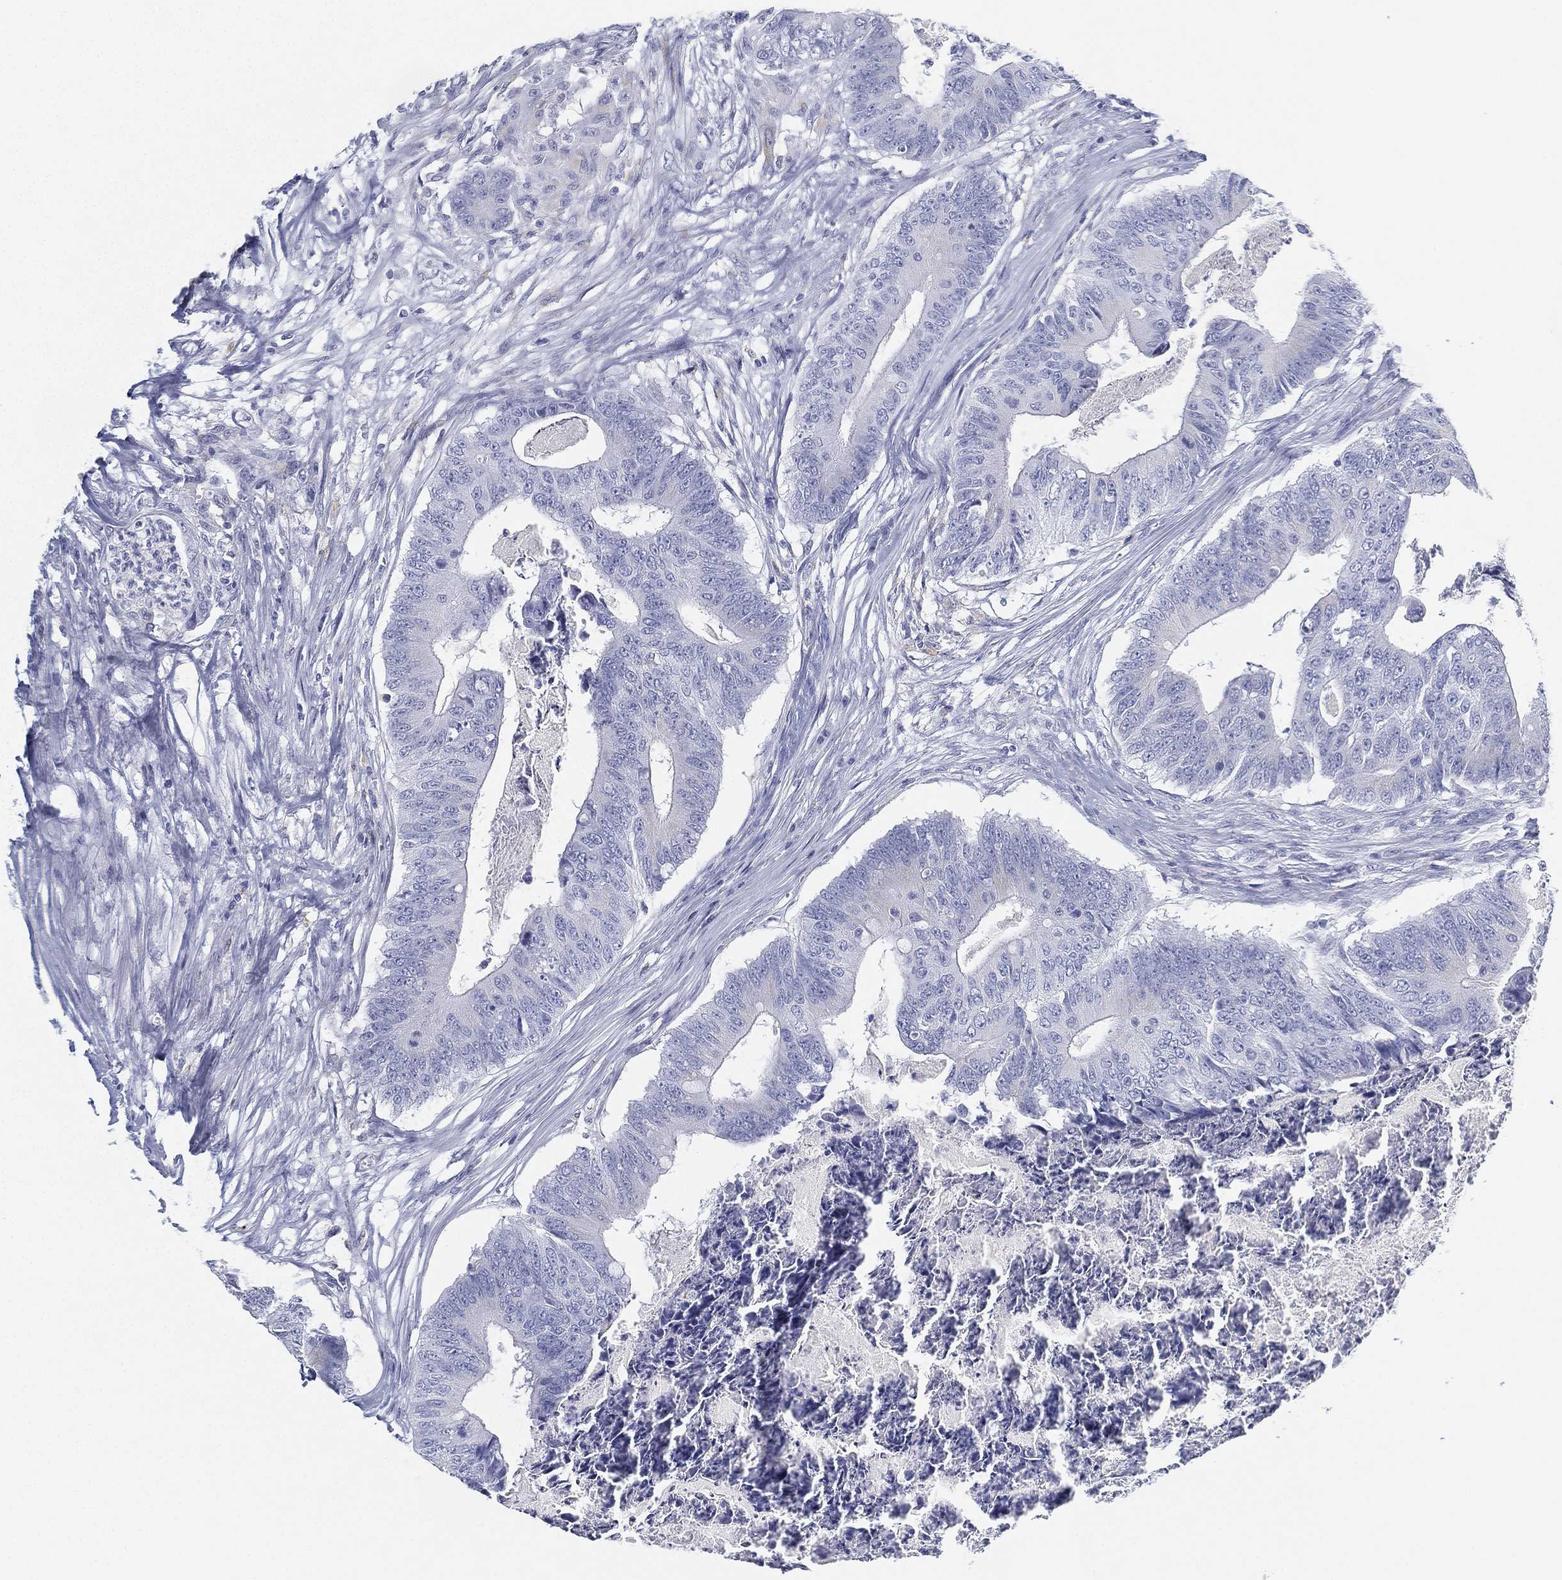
{"staining": {"intensity": "negative", "quantity": "none", "location": "none"}, "tissue": "colorectal cancer", "cell_type": "Tumor cells", "image_type": "cancer", "snomed": [{"axis": "morphology", "description": "Adenocarcinoma, NOS"}, {"axis": "topography", "description": "Colon"}], "caption": "Image shows no protein expression in tumor cells of colorectal cancer tissue. Nuclei are stained in blue.", "gene": "GPR61", "patient": {"sex": "male", "age": 84}}